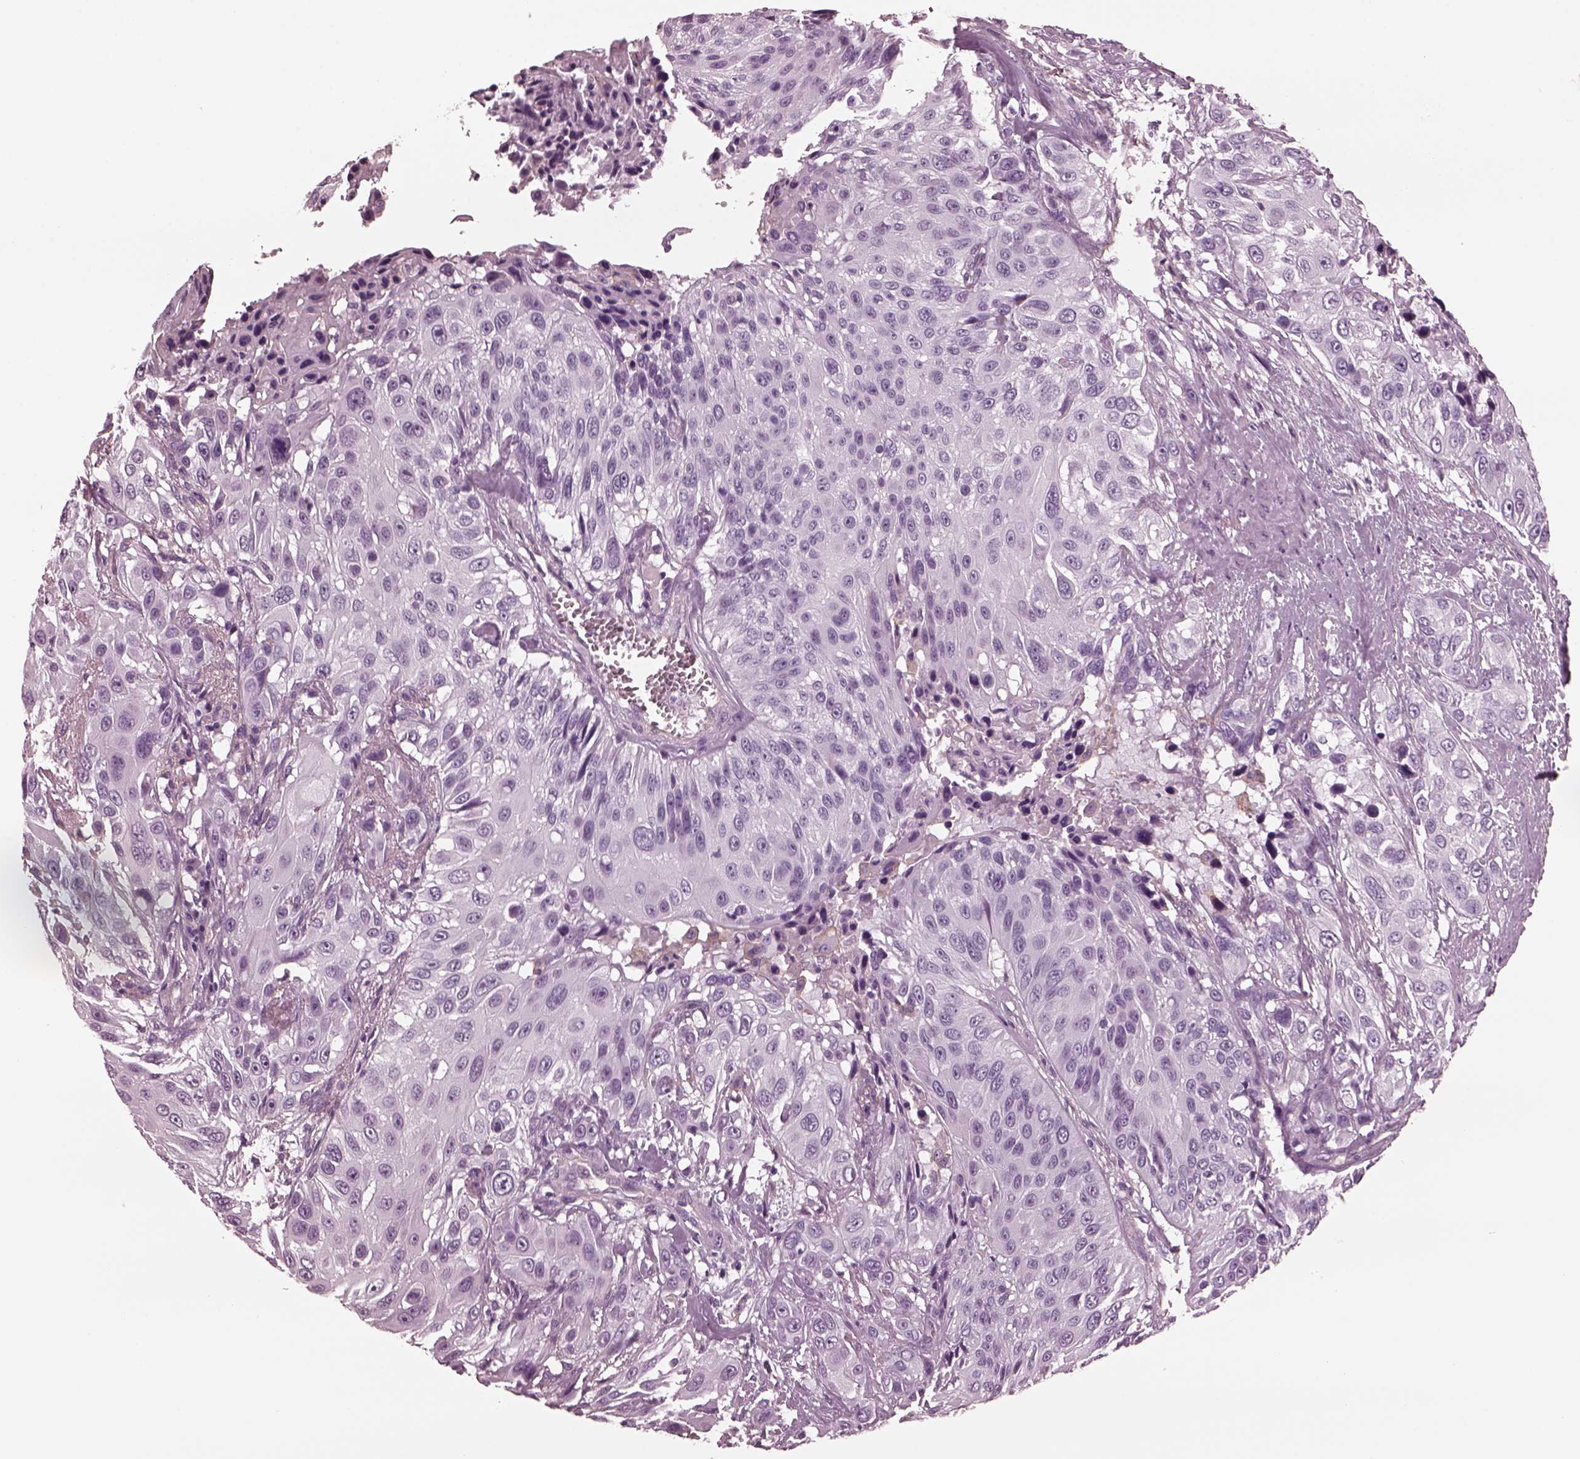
{"staining": {"intensity": "negative", "quantity": "none", "location": "none"}, "tissue": "urothelial cancer", "cell_type": "Tumor cells", "image_type": "cancer", "snomed": [{"axis": "morphology", "description": "Urothelial carcinoma, NOS"}, {"axis": "topography", "description": "Urinary bladder"}], "caption": "Tumor cells are negative for brown protein staining in urothelial cancer. (Stains: DAB immunohistochemistry with hematoxylin counter stain, Microscopy: brightfield microscopy at high magnification).", "gene": "CGA", "patient": {"sex": "male", "age": 55}}